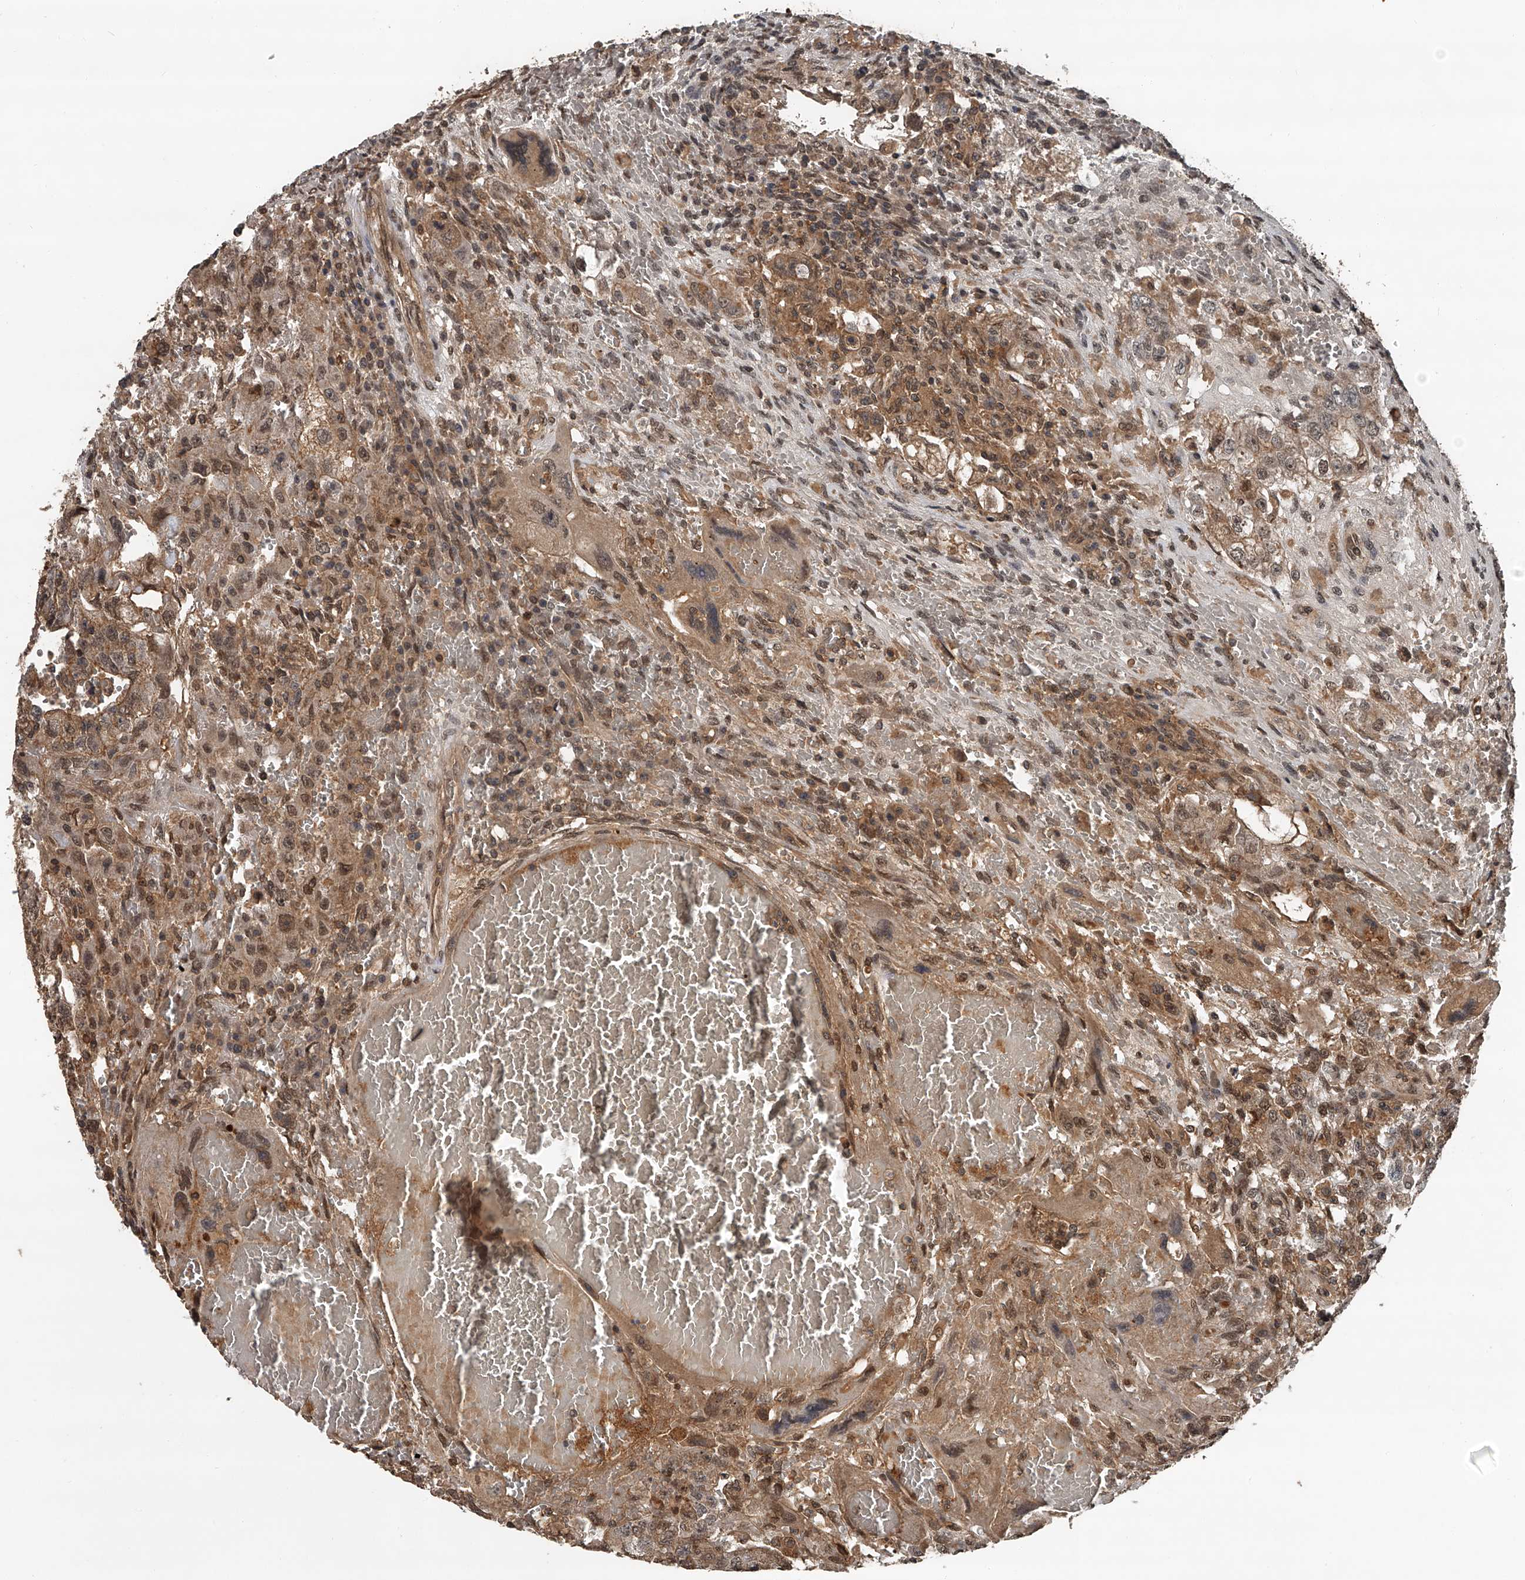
{"staining": {"intensity": "moderate", "quantity": ">75%", "location": "cytoplasmic/membranous,nuclear"}, "tissue": "testis cancer", "cell_type": "Tumor cells", "image_type": "cancer", "snomed": [{"axis": "morphology", "description": "Carcinoma, Embryonal, NOS"}, {"axis": "topography", "description": "Testis"}], "caption": "There is medium levels of moderate cytoplasmic/membranous and nuclear staining in tumor cells of testis embryonal carcinoma, as demonstrated by immunohistochemical staining (brown color).", "gene": "PLEKHG1", "patient": {"sex": "male", "age": 26}}